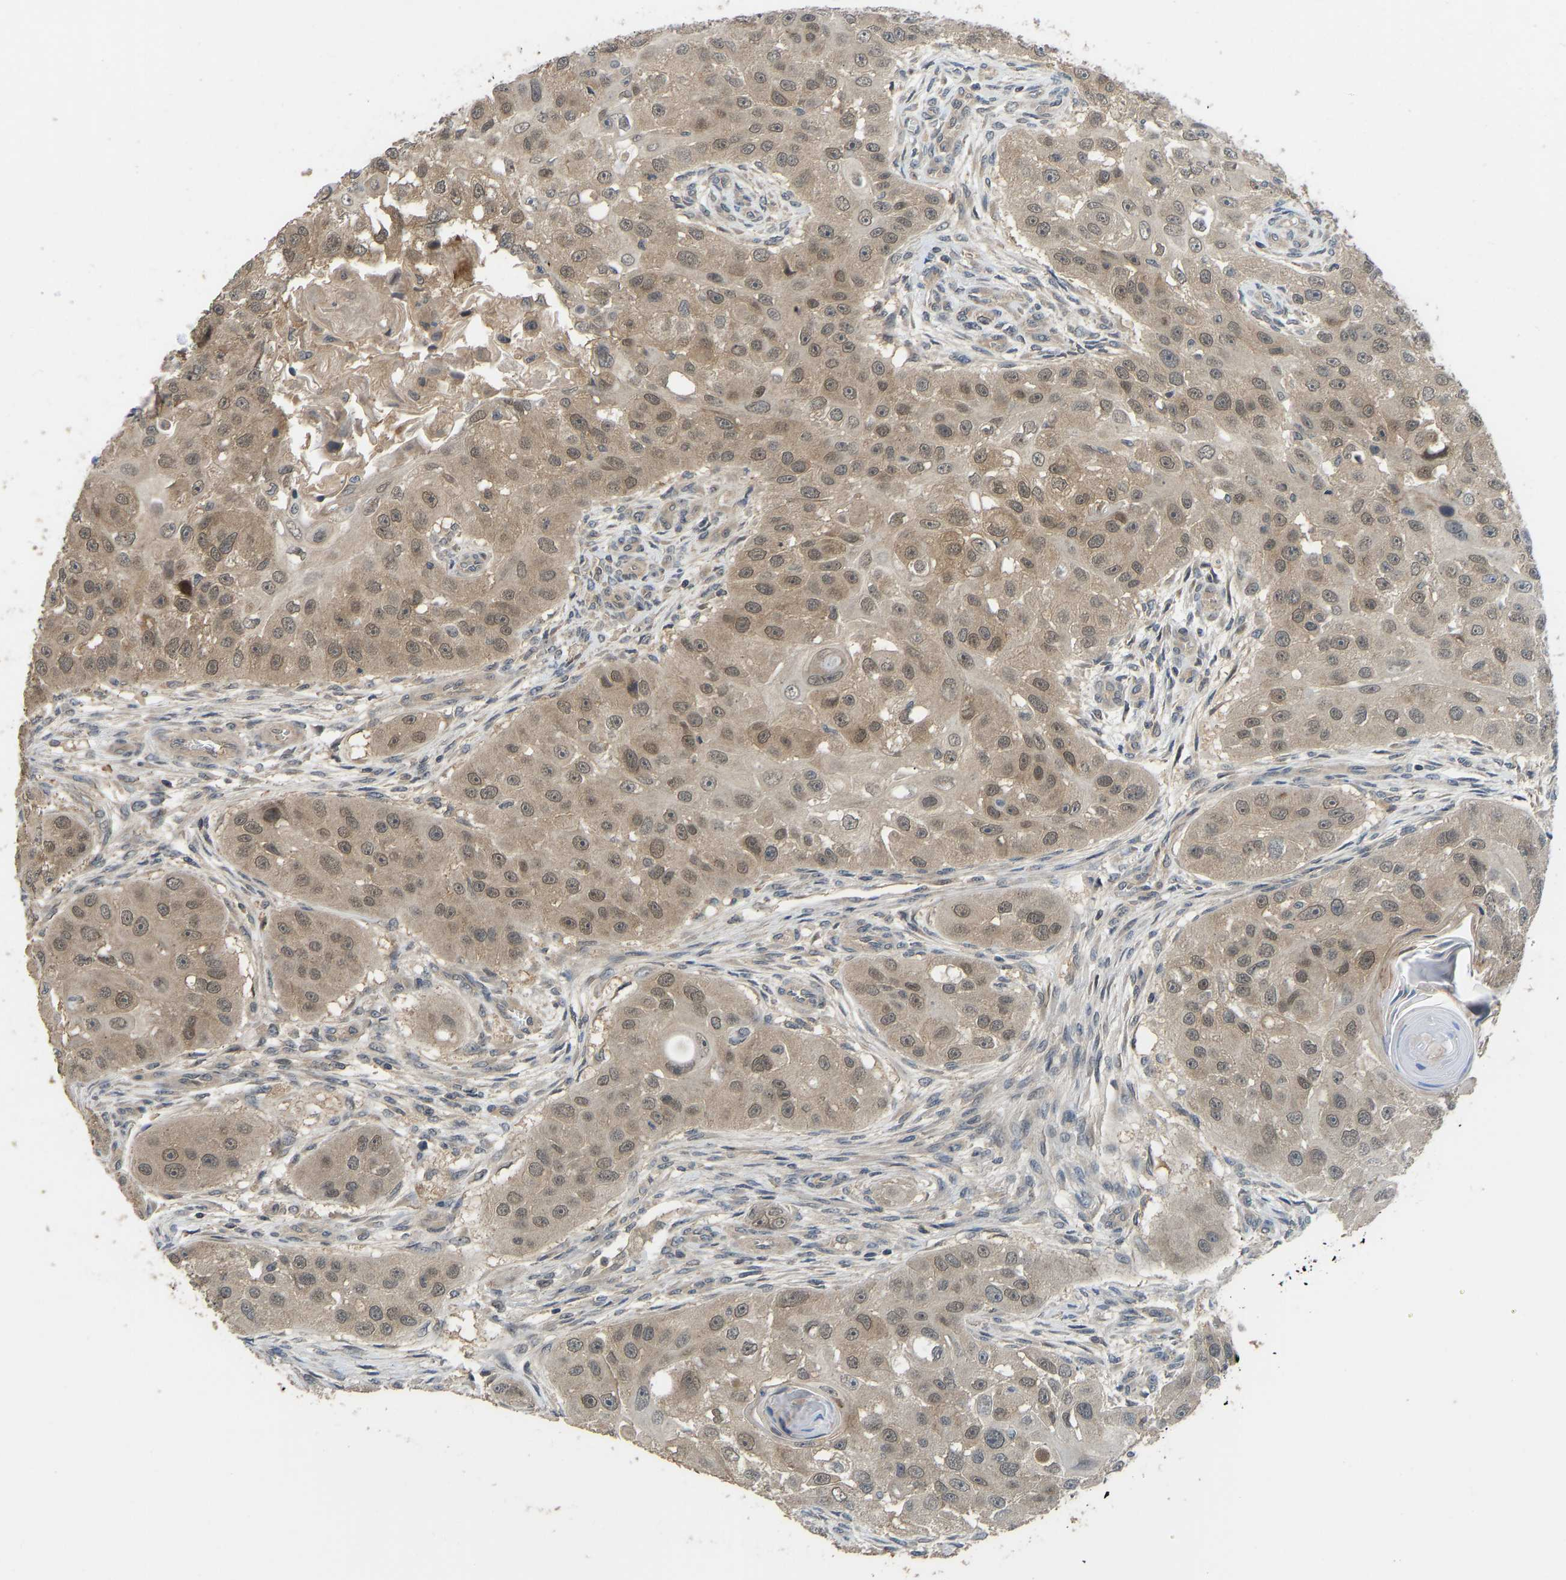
{"staining": {"intensity": "moderate", "quantity": ">75%", "location": "cytoplasmic/membranous,nuclear"}, "tissue": "head and neck cancer", "cell_type": "Tumor cells", "image_type": "cancer", "snomed": [{"axis": "morphology", "description": "Normal tissue, NOS"}, {"axis": "morphology", "description": "Squamous cell carcinoma, NOS"}, {"axis": "topography", "description": "Skeletal muscle"}, {"axis": "topography", "description": "Head-Neck"}], "caption": "A brown stain labels moderate cytoplasmic/membranous and nuclear expression of a protein in human squamous cell carcinoma (head and neck) tumor cells. (IHC, brightfield microscopy, high magnification).", "gene": "NDRG3", "patient": {"sex": "male", "age": 51}}